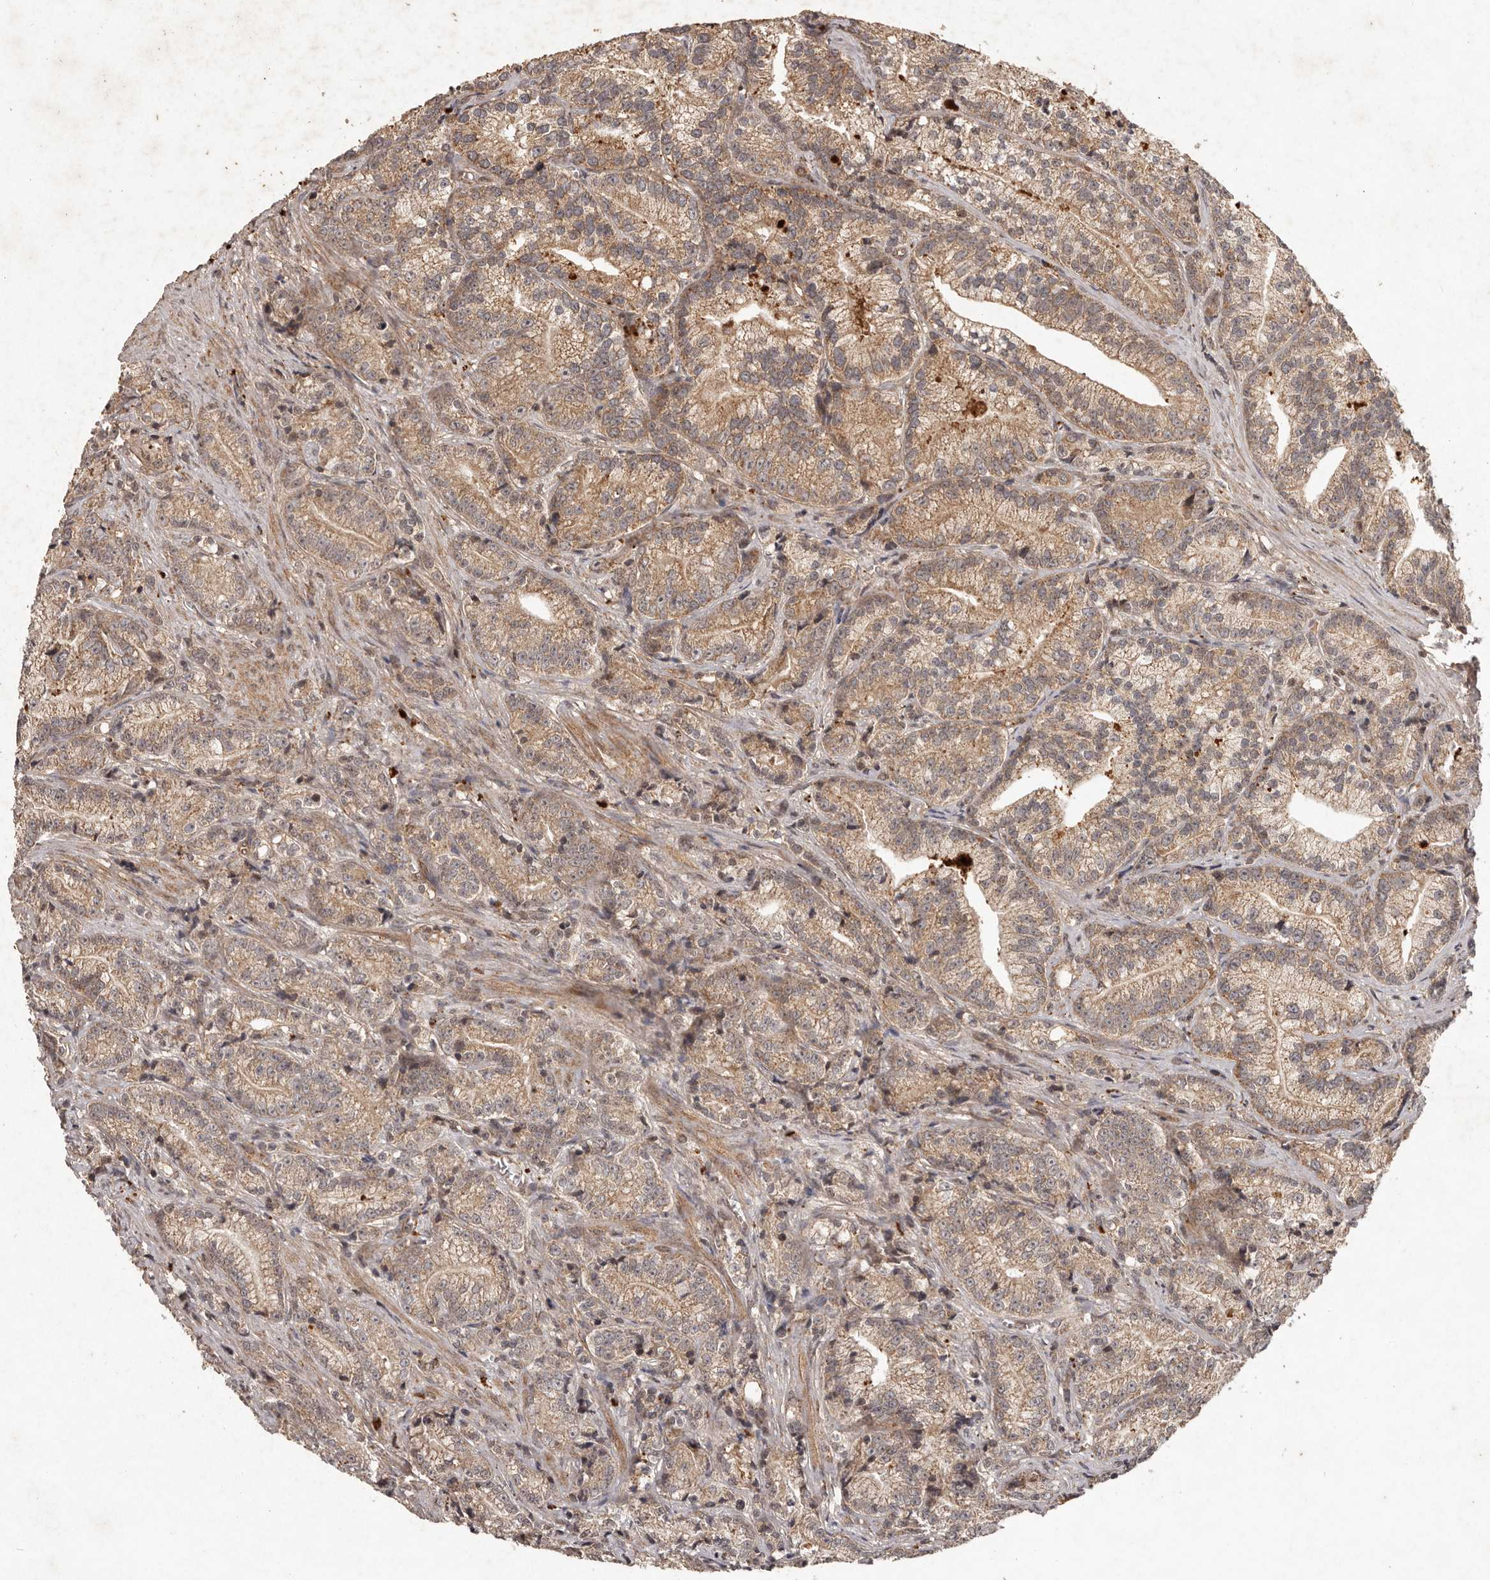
{"staining": {"intensity": "moderate", "quantity": ">75%", "location": "cytoplasmic/membranous"}, "tissue": "prostate cancer", "cell_type": "Tumor cells", "image_type": "cancer", "snomed": [{"axis": "morphology", "description": "Adenocarcinoma, Low grade"}, {"axis": "topography", "description": "Prostate"}], "caption": "Protein expression analysis of human prostate adenocarcinoma (low-grade) reveals moderate cytoplasmic/membranous staining in about >75% of tumor cells.", "gene": "PLOD2", "patient": {"sex": "male", "age": 89}}